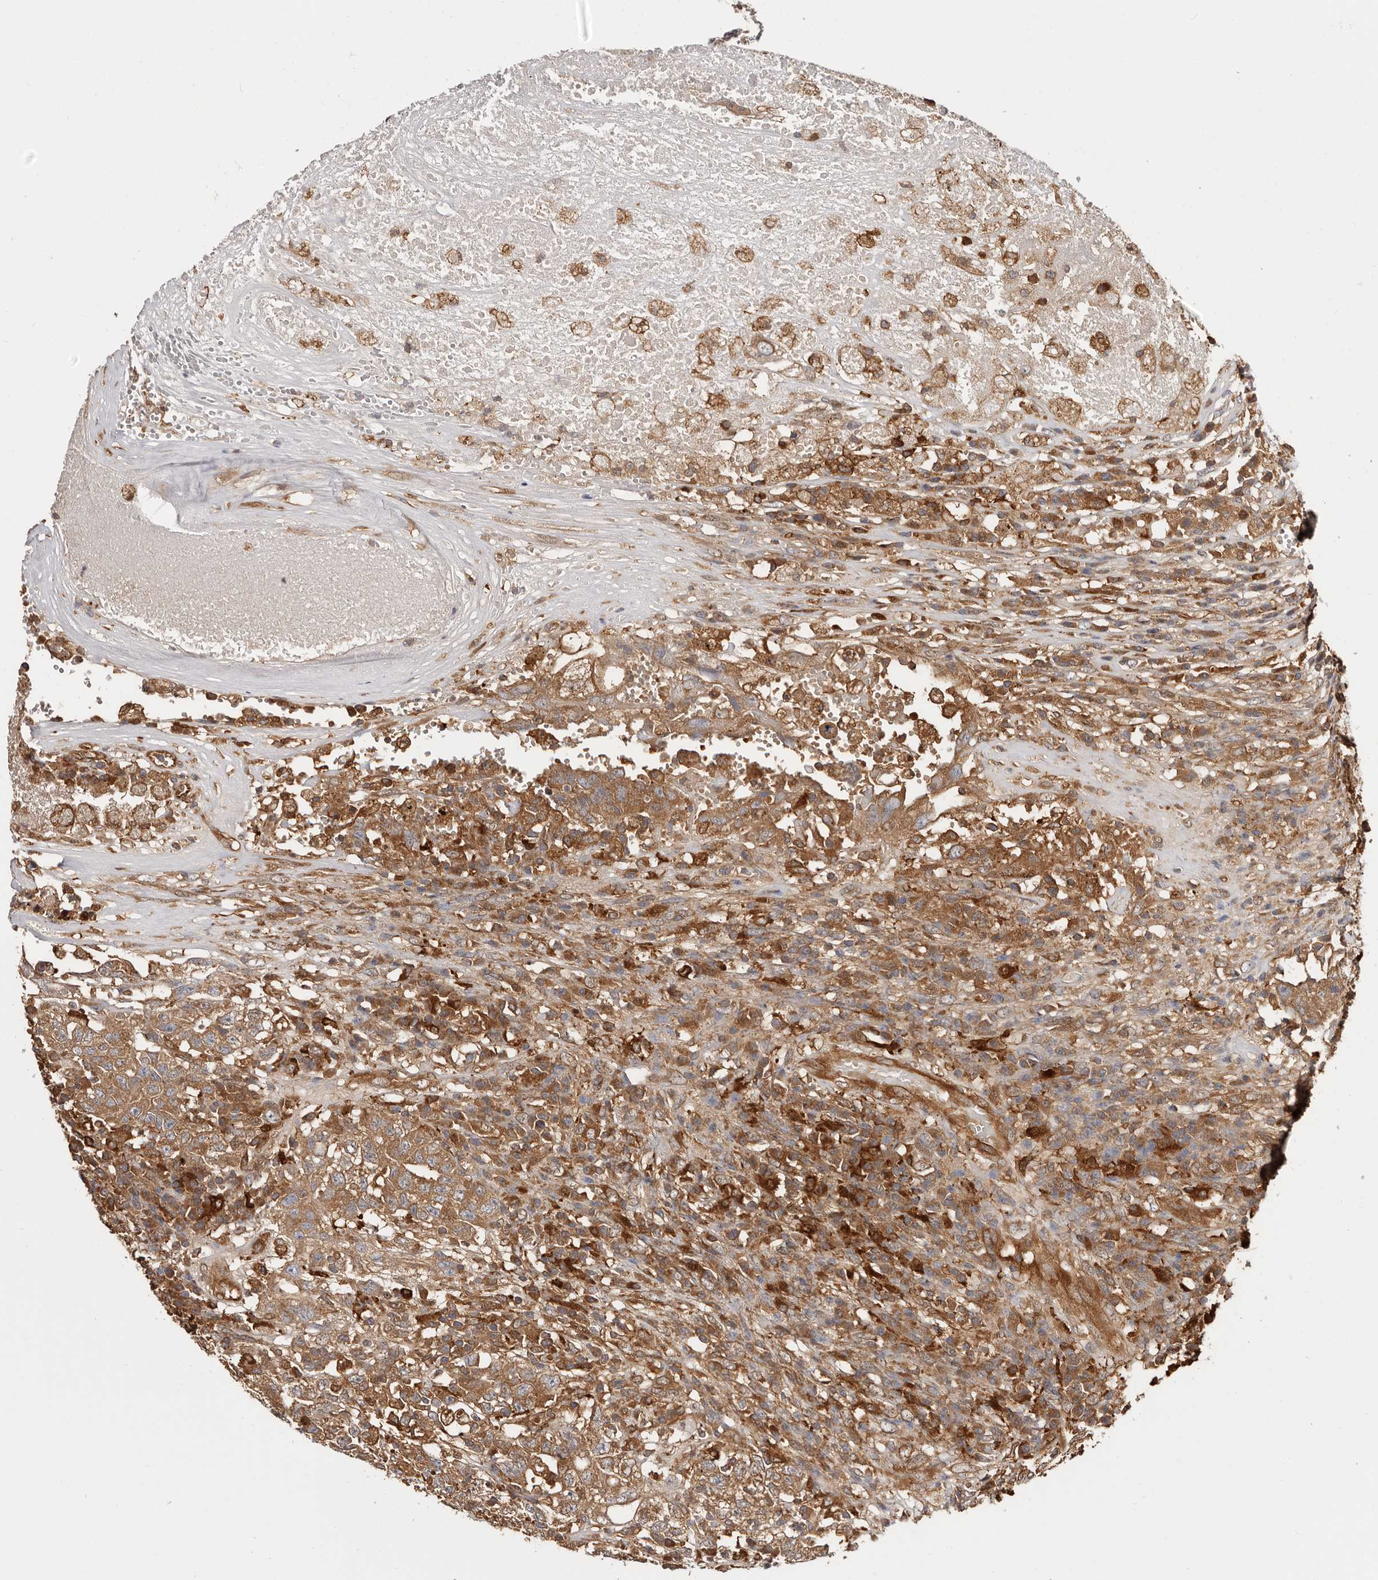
{"staining": {"intensity": "moderate", "quantity": ">75%", "location": "cytoplasmic/membranous"}, "tissue": "testis cancer", "cell_type": "Tumor cells", "image_type": "cancer", "snomed": [{"axis": "morphology", "description": "Carcinoma, Embryonal, NOS"}, {"axis": "topography", "description": "Testis"}], "caption": "Testis cancer stained for a protein shows moderate cytoplasmic/membranous positivity in tumor cells.", "gene": "LAP3", "patient": {"sex": "male", "age": 26}}